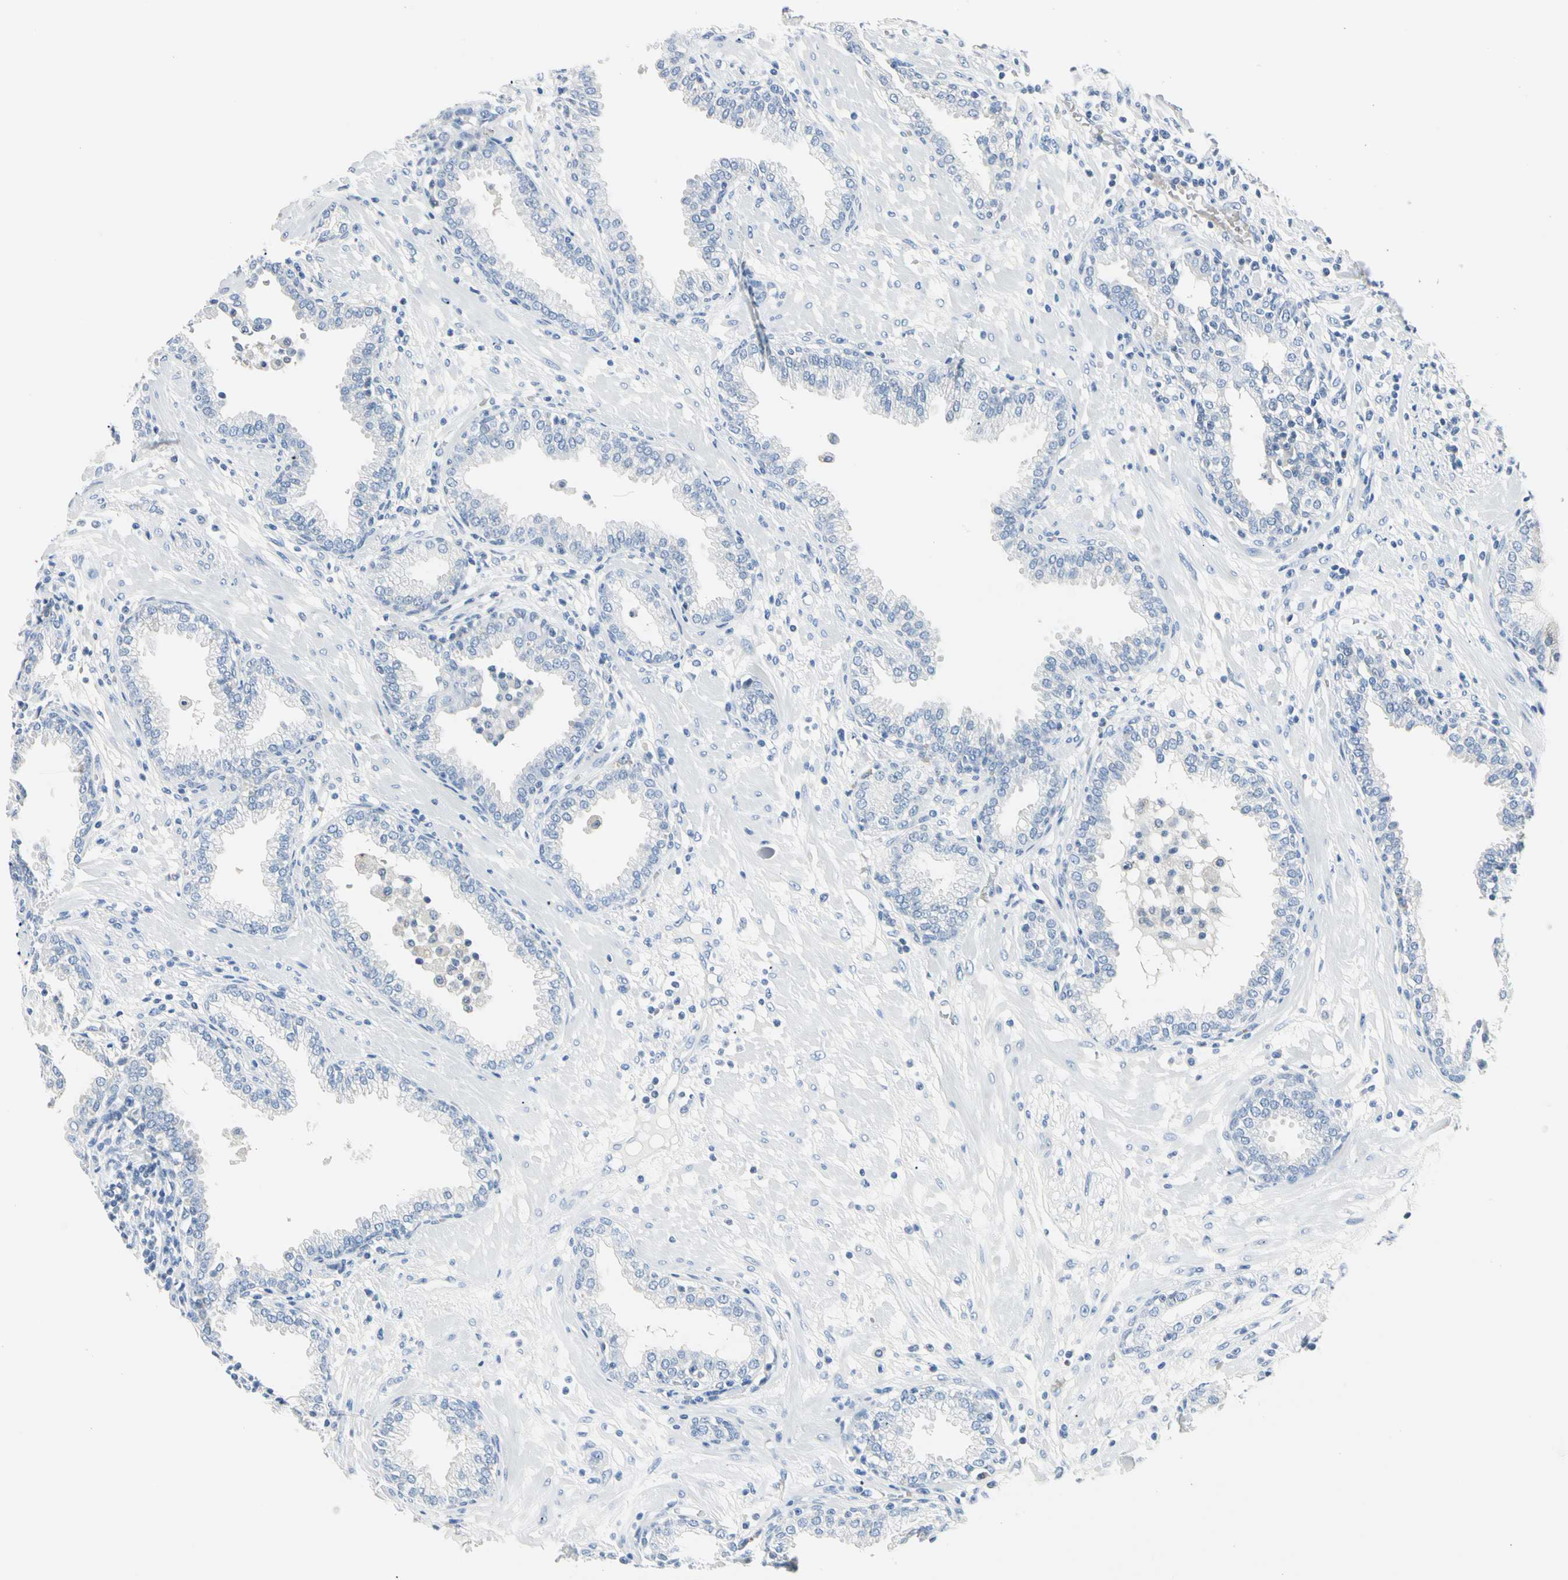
{"staining": {"intensity": "negative", "quantity": "none", "location": "none"}, "tissue": "prostate", "cell_type": "Glandular cells", "image_type": "normal", "snomed": [{"axis": "morphology", "description": "Normal tissue, NOS"}, {"axis": "topography", "description": "Prostate"}], "caption": "Photomicrograph shows no protein staining in glandular cells of unremarkable prostate.", "gene": "CA1", "patient": {"sex": "male", "age": 64}}